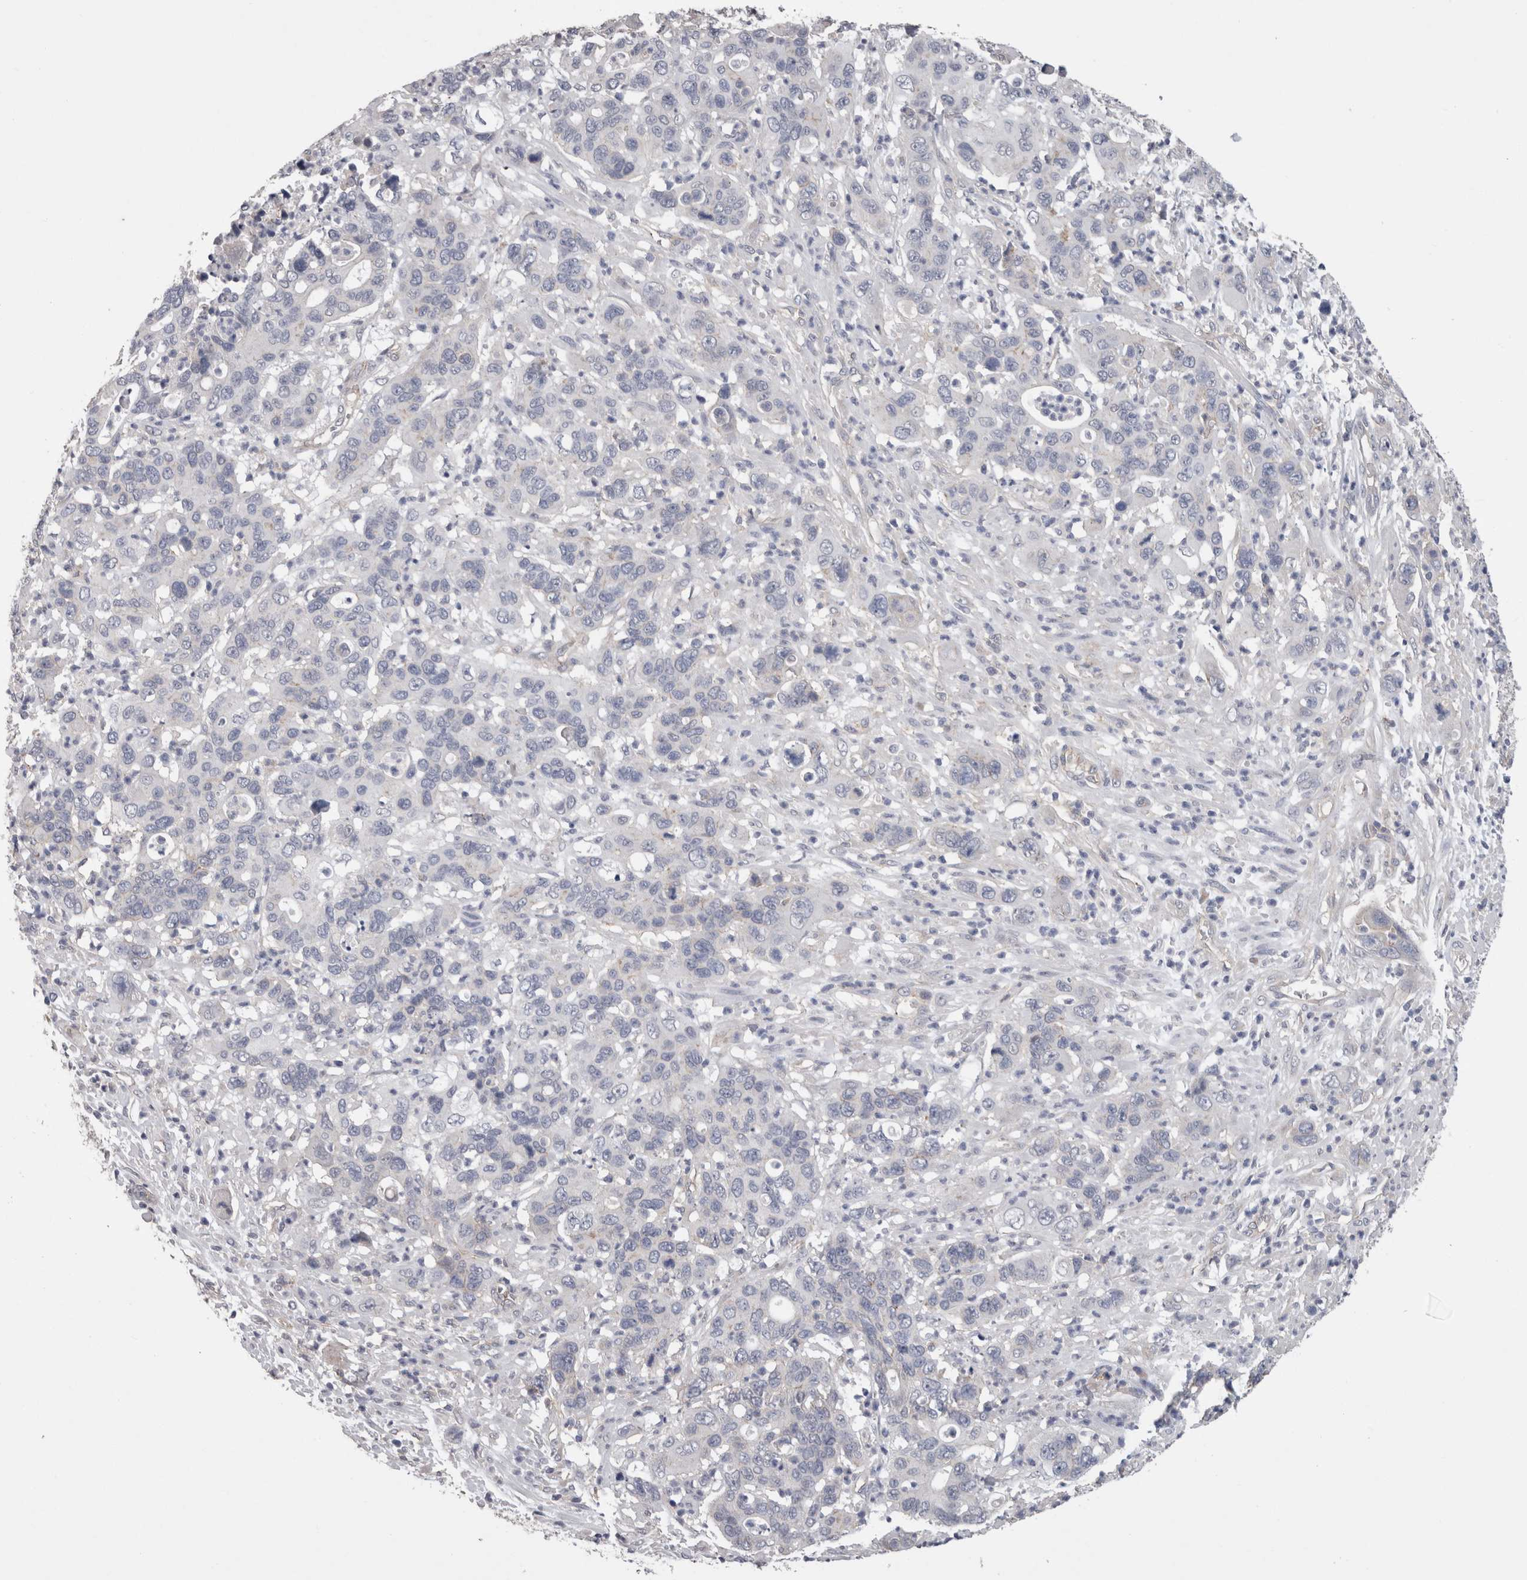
{"staining": {"intensity": "negative", "quantity": "none", "location": "none"}, "tissue": "pancreatic cancer", "cell_type": "Tumor cells", "image_type": "cancer", "snomed": [{"axis": "morphology", "description": "Adenocarcinoma, NOS"}, {"axis": "topography", "description": "Pancreas"}], "caption": "Immunohistochemistry (IHC) histopathology image of neoplastic tissue: pancreatic adenocarcinoma stained with DAB (3,3'-diaminobenzidine) reveals no significant protein expression in tumor cells.", "gene": "NECTIN2", "patient": {"sex": "female", "age": 71}}